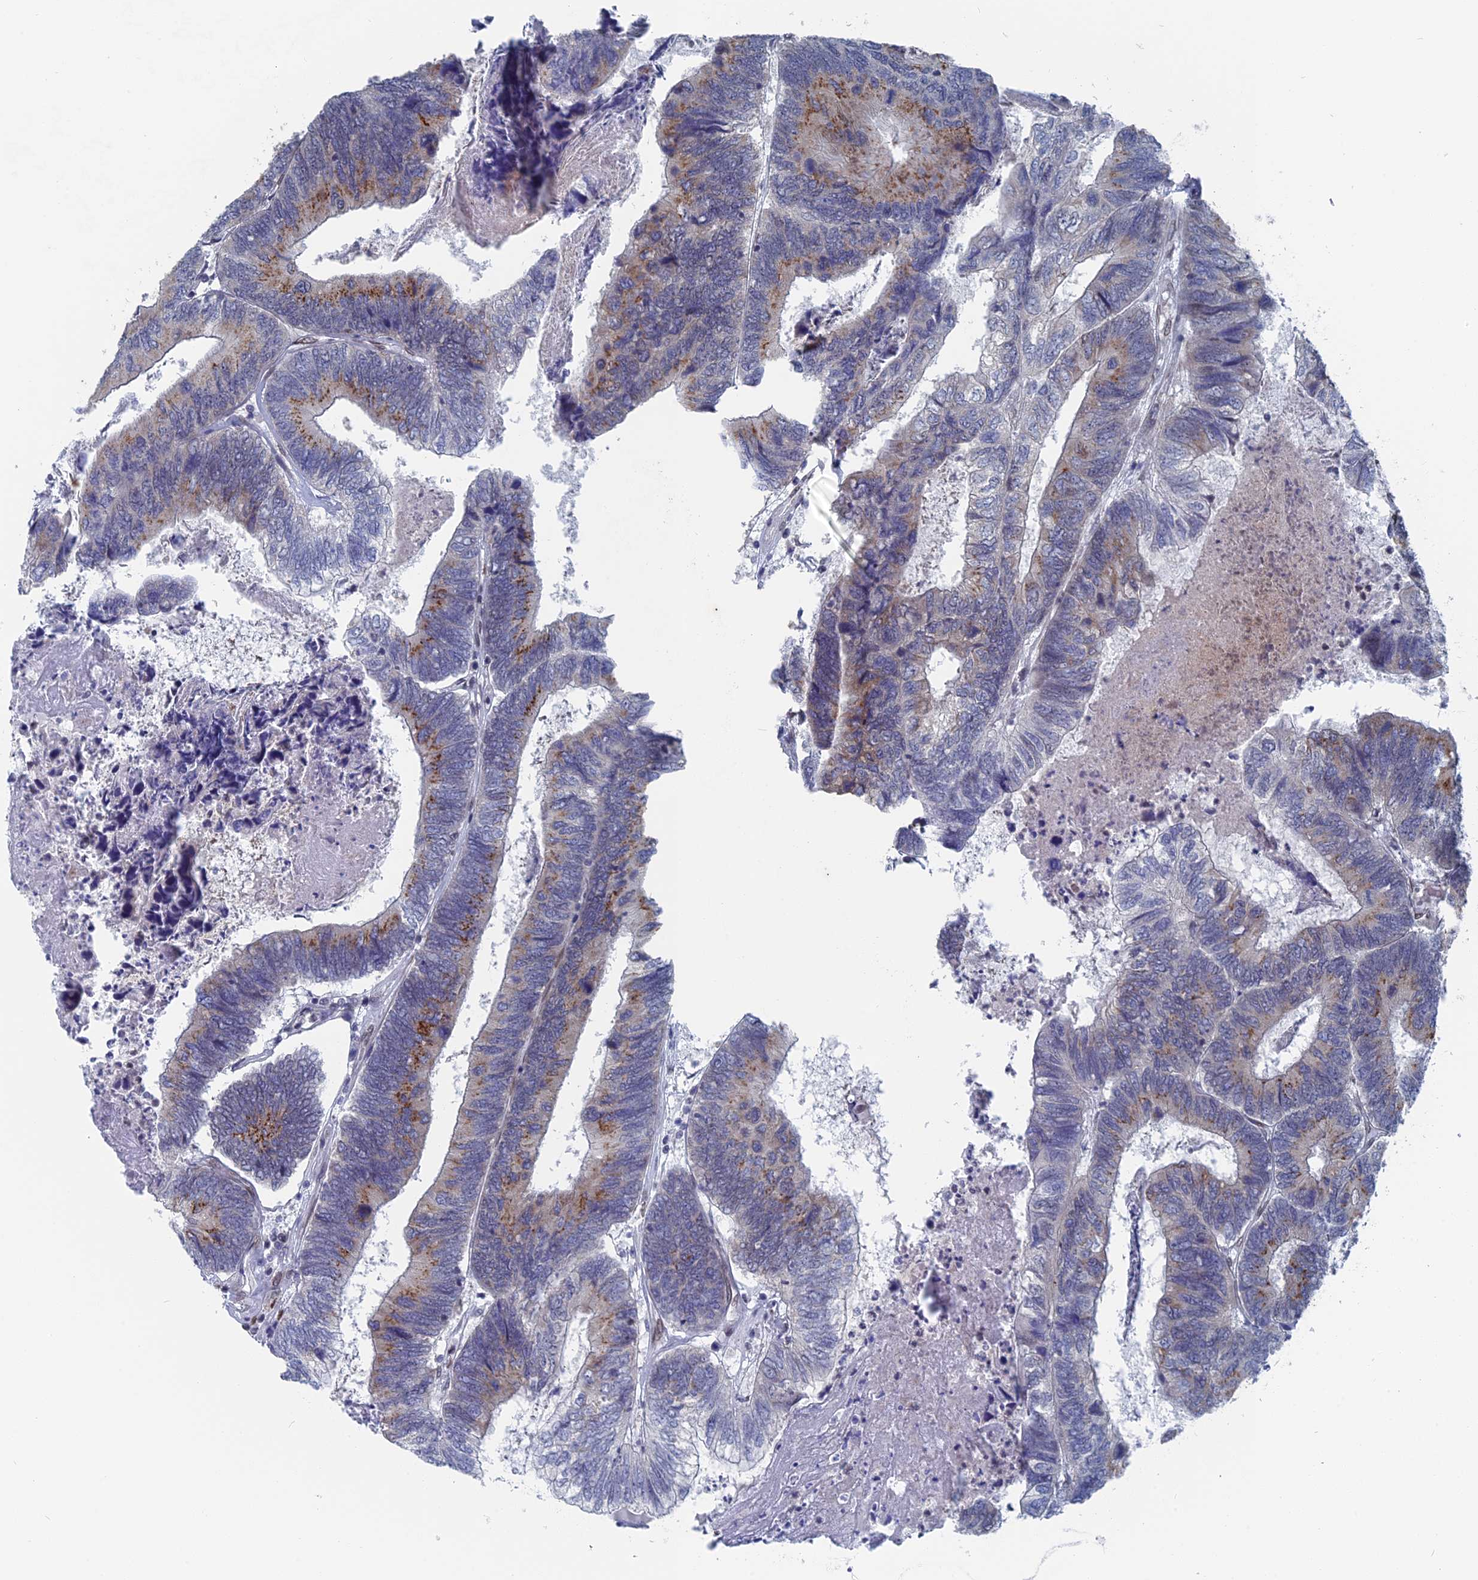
{"staining": {"intensity": "moderate", "quantity": "<25%", "location": "cytoplasmic/membranous"}, "tissue": "colorectal cancer", "cell_type": "Tumor cells", "image_type": "cancer", "snomed": [{"axis": "morphology", "description": "Adenocarcinoma, NOS"}, {"axis": "topography", "description": "Colon"}], "caption": "Tumor cells exhibit low levels of moderate cytoplasmic/membranous positivity in approximately <25% of cells in human adenocarcinoma (colorectal). The protein is stained brown, and the nuclei are stained in blue (DAB (3,3'-diaminobenzidine) IHC with brightfield microscopy, high magnification).", "gene": "MTRF1", "patient": {"sex": "female", "age": 67}}